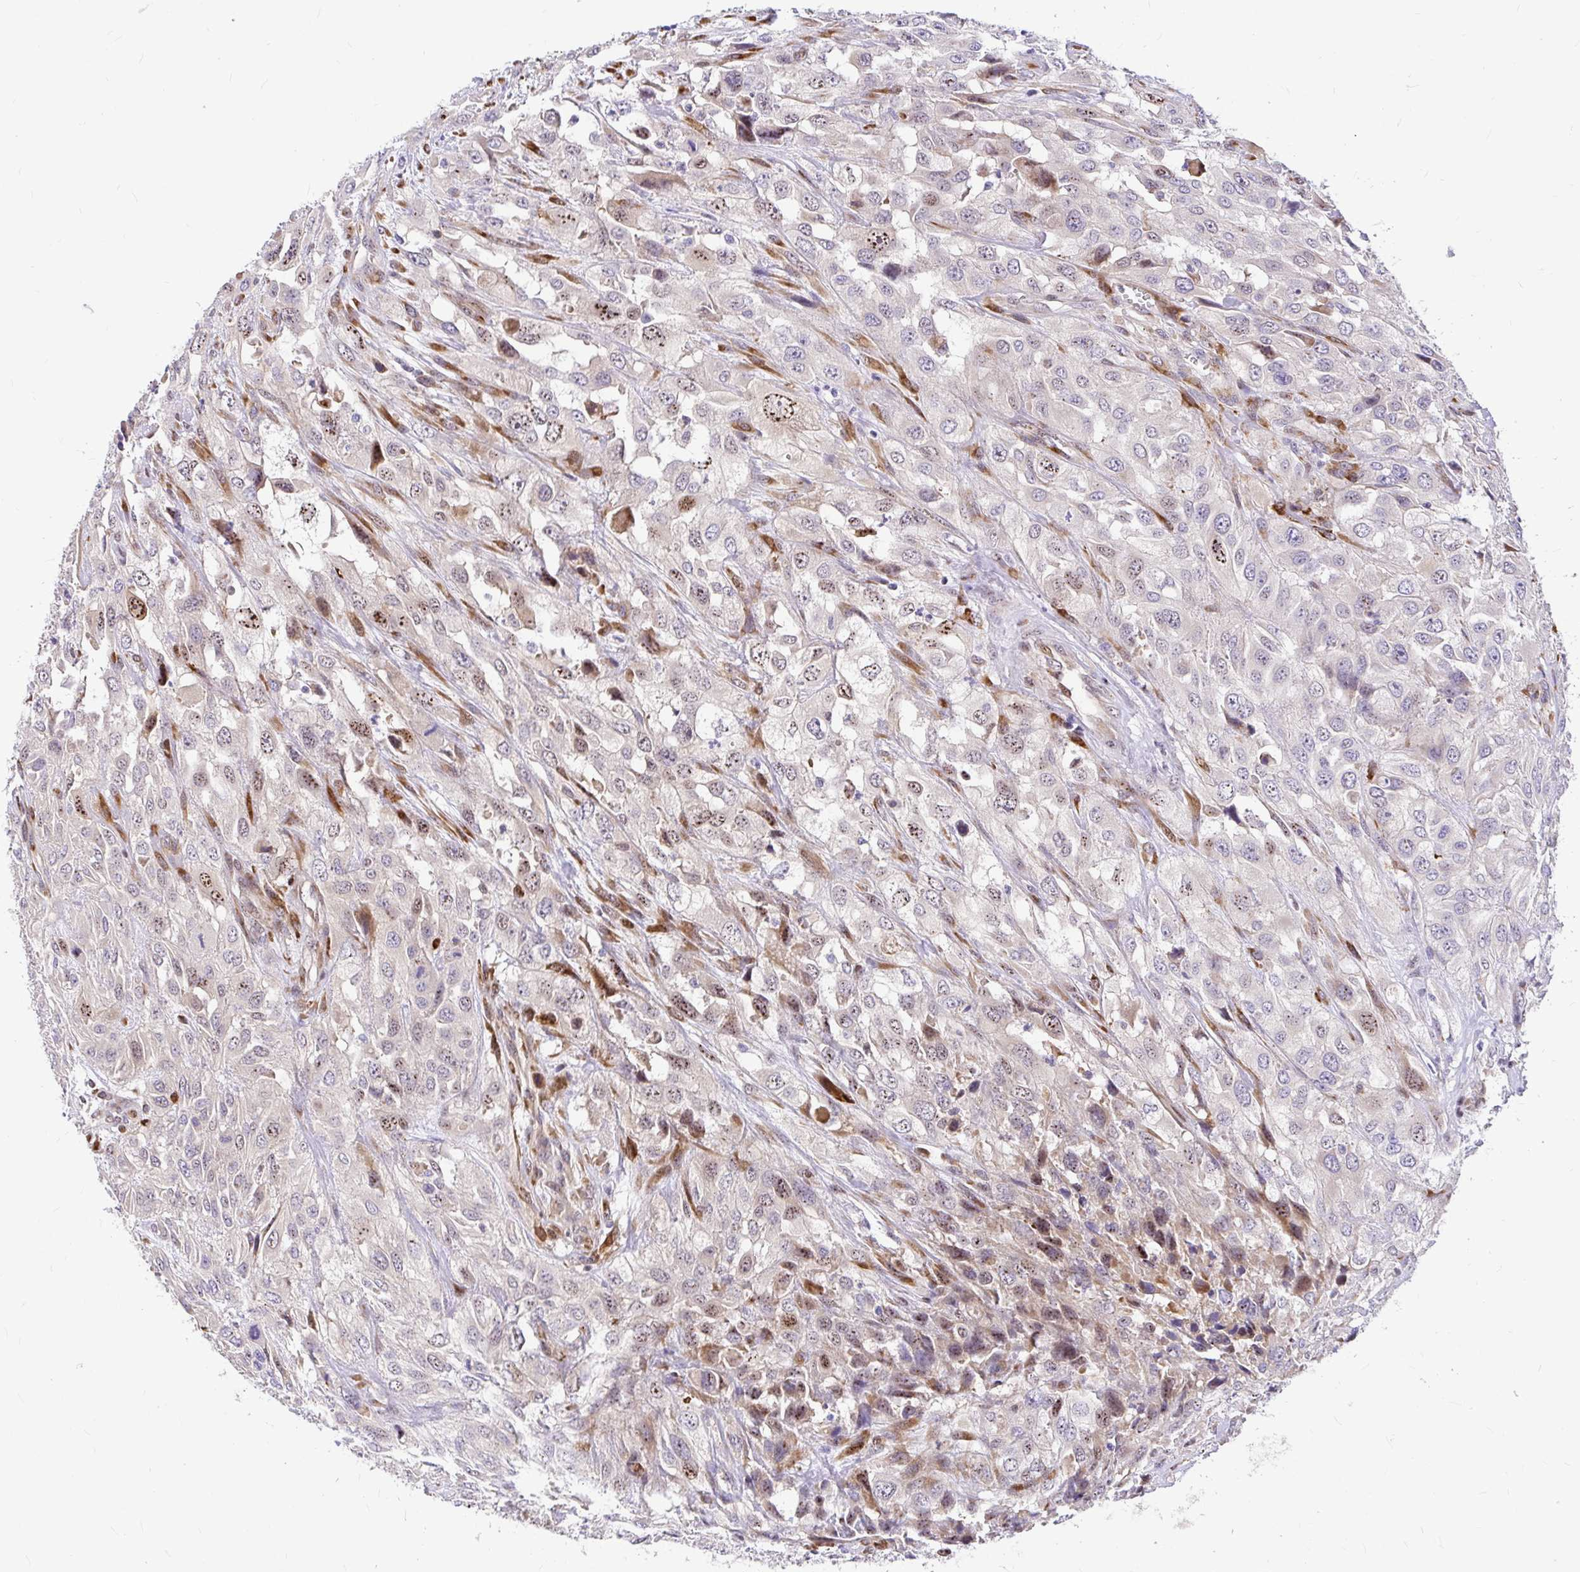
{"staining": {"intensity": "moderate", "quantity": "25%-75%", "location": "nuclear"}, "tissue": "urothelial cancer", "cell_type": "Tumor cells", "image_type": "cancer", "snomed": [{"axis": "morphology", "description": "Urothelial carcinoma, High grade"}, {"axis": "topography", "description": "Urinary bladder"}], "caption": "Immunohistochemistry (IHC) image of urothelial cancer stained for a protein (brown), which displays medium levels of moderate nuclear staining in approximately 25%-75% of tumor cells.", "gene": "GABBR2", "patient": {"sex": "male", "age": 67}}